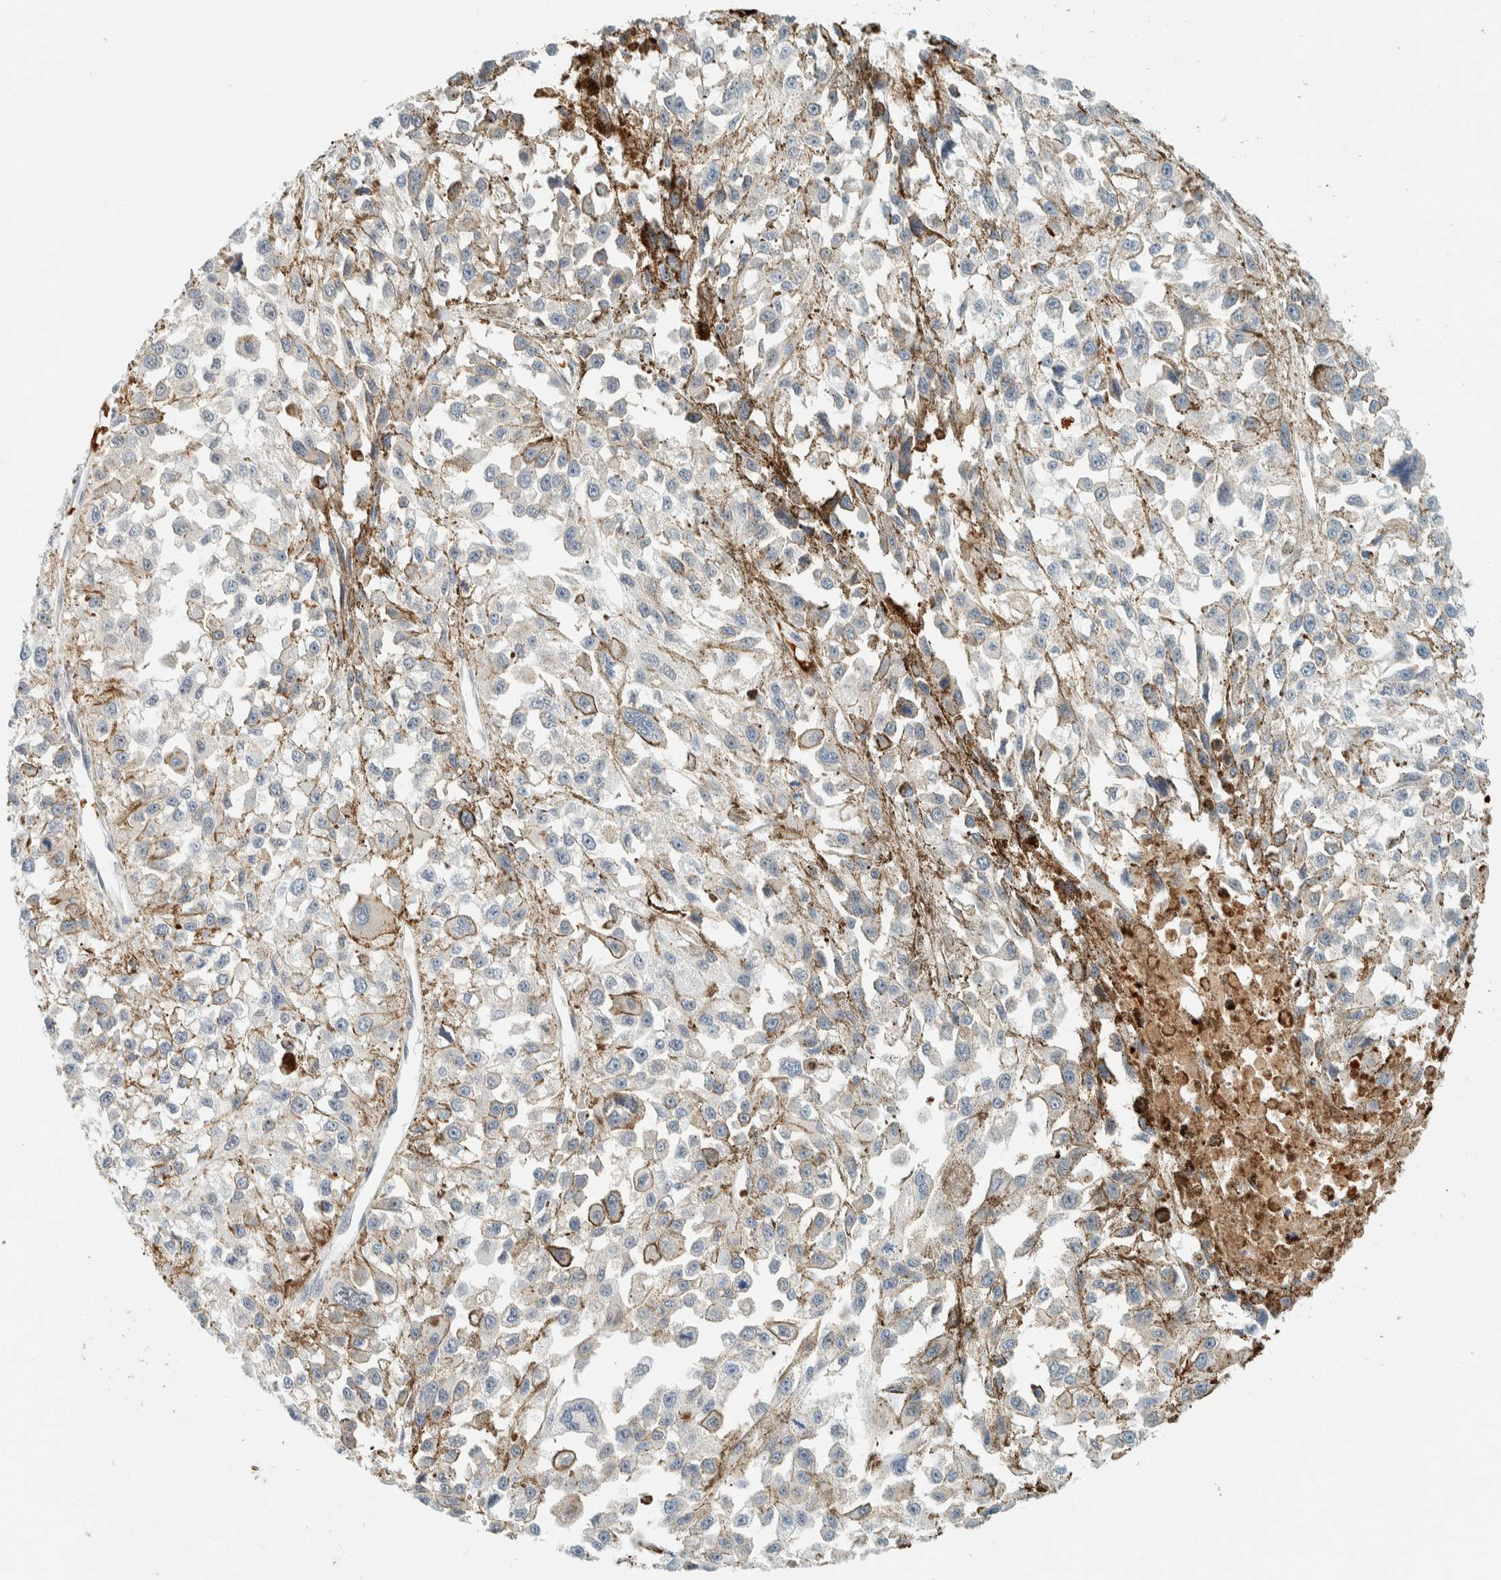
{"staining": {"intensity": "negative", "quantity": "none", "location": "none"}, "tissue": "melanoma", "cell_type": "Tumor cells", "image_type": "cancer", "snomed": [{"axis": "morphology", "description": "Malignant melanoma, Metastatic site"}, {"axis": "topography", "description": "Lymph node"}], "caption": "Malignant melanoma (metastatic site) stained for a protein using immunohistochemistry reveals no expression tumor cells.", "gene": "TSTD2", "patient": {"sex": "male", "age": 59}}